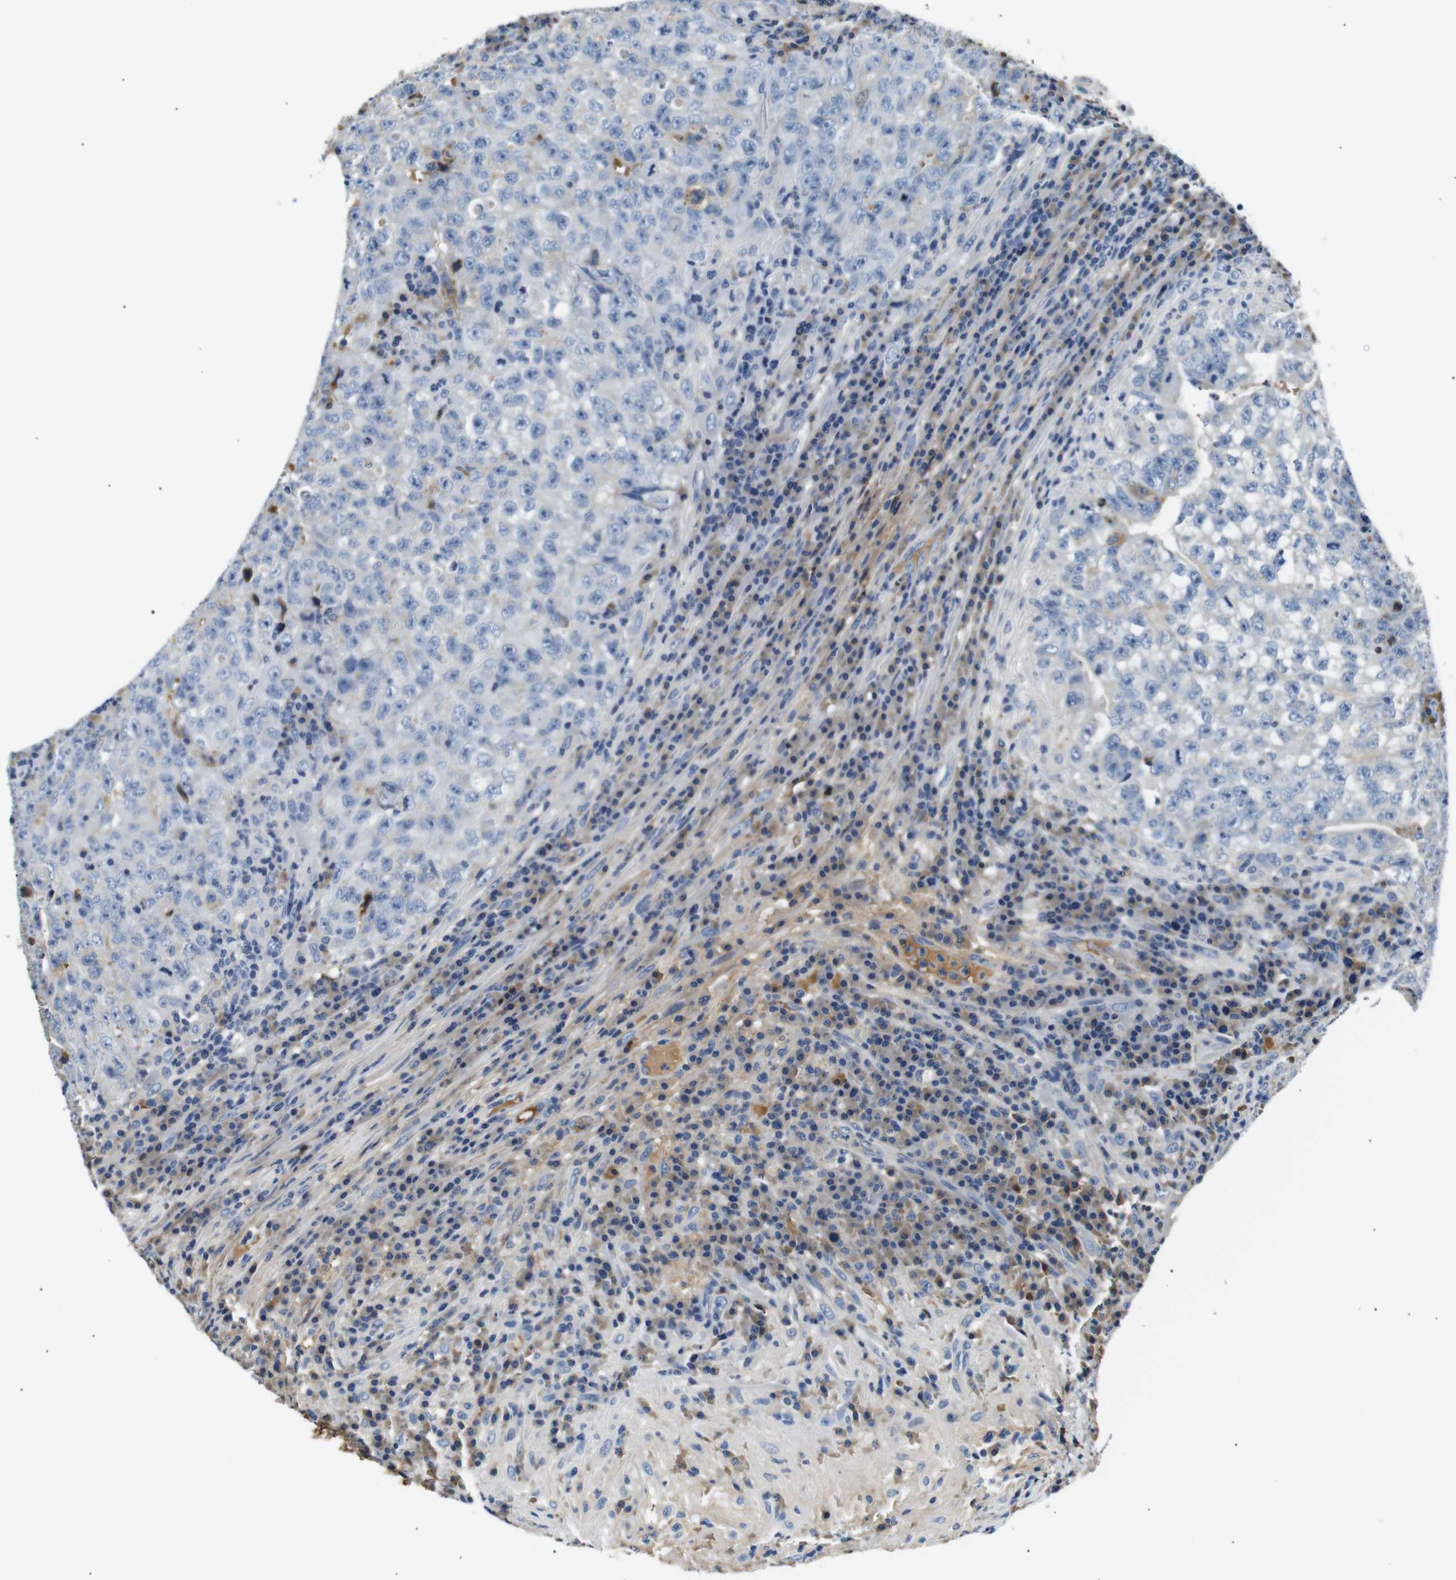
{"staining": {"intensity": "negative", "quantity": "none", "location": "none"}, "tissue": "testis cancer", "cell_type": "Tumor cells", "image_type": "cancer", "snomed": [{"axis": "morphology", "description": "Necrosis, NOS"}, {"axis": "morphology", "description": "Carcinoma, Embryonal, NOS"}, {"axis": "topography", "description": "Testis"}], "caption": "Immunohistochemical staining of testis cancer (embryonal carcinoma) displays no significant expression in tumor cells.", "gene": "LHCGR", "patient": {"sex": "male", "age": 19}}